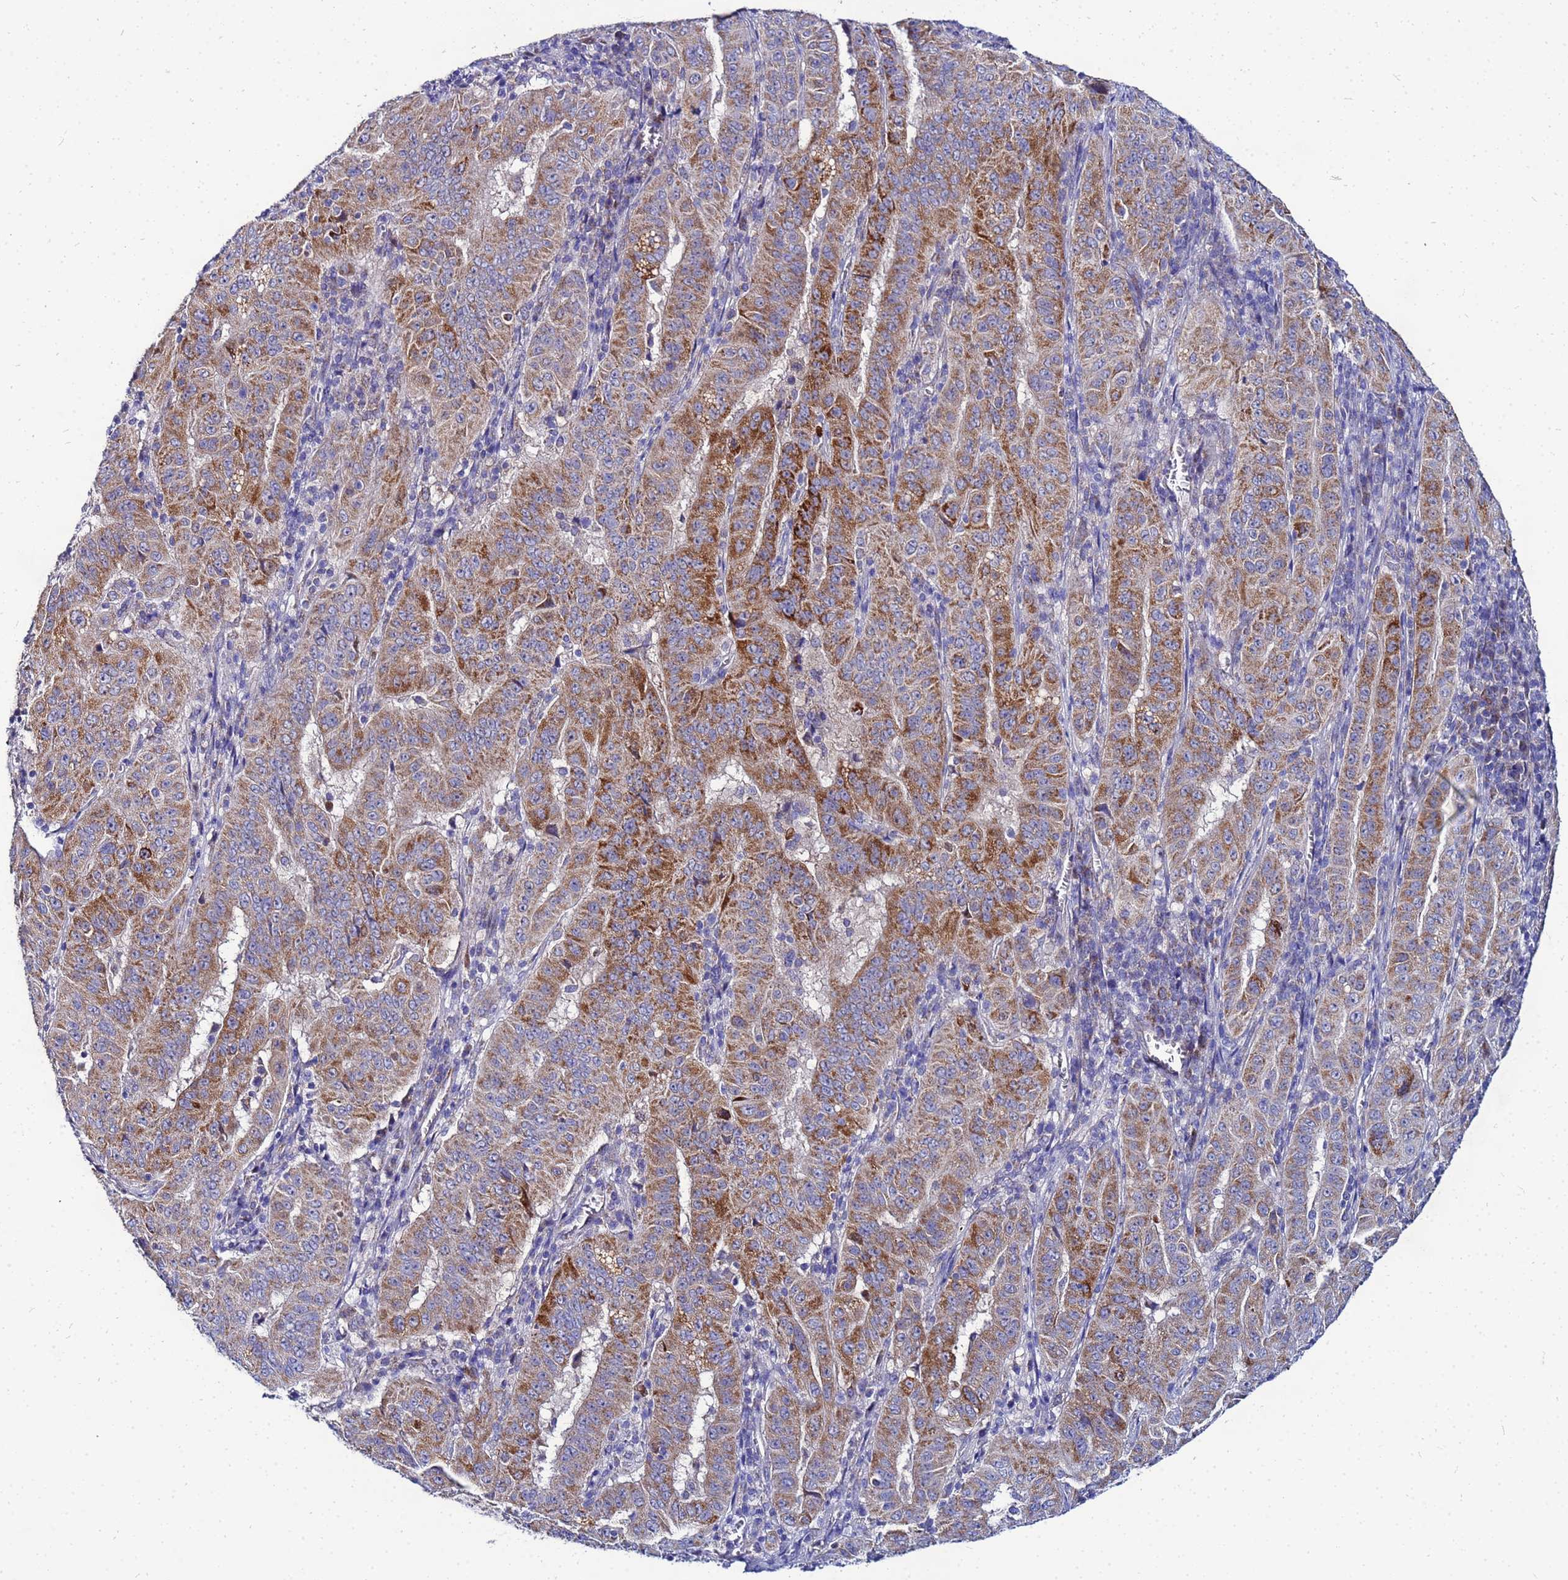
{"staining": {"intensity": "strong", "quantity": "25%-75%", "location": "cytoplasmic/membranous"}, "tissue": "pancreatic cancer", "cell_type": "Tumor cells", "image_type": "cancer", "snomed": [{"axis": "morphology", "description": "Adenocarcinoma, NOS"}, {"axis": "topography", "description": "Pancreas"}], "caption": "Immunohistochemical staining of pancreatic cancer (adenocarcinoma) reveals strong cytoplasmic/membranous protein staining in about 25%-75% of tumor cells.", "gene": "FAHD2A", "patient": {"sex": "male", "age": 63}}